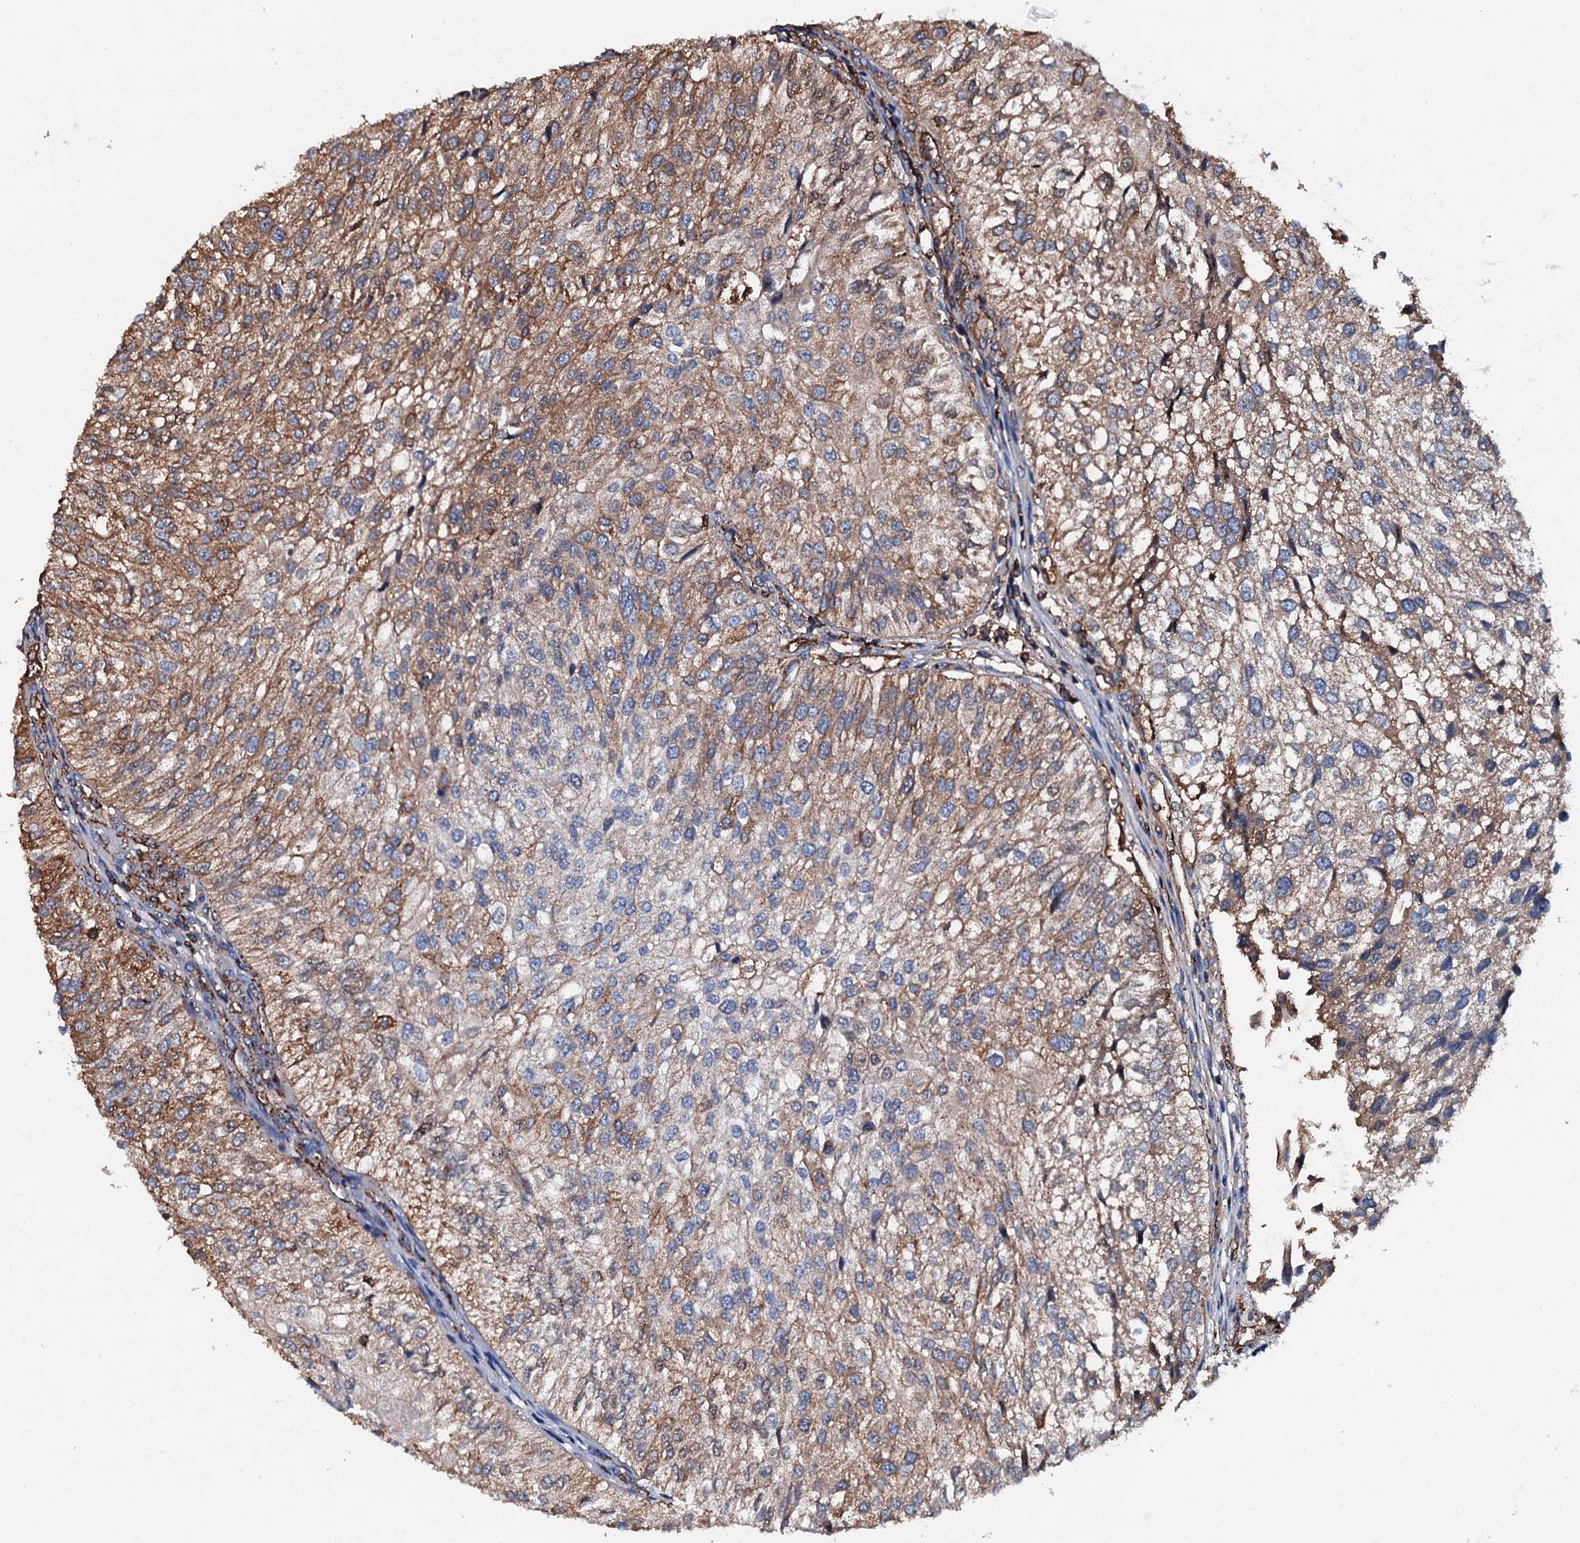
{"staining": {"intensity": "moderate", "quantity": ">75%", "location": "cytoplasmic/membranous"}, "tissue": "urothelial cancer", "cell_type": "Tumor cells", "image_type": "cancer", "snomed": [{"axis": "morphology", "description": "Urothelial carcinoma, Low grade"}, {"axis": "topography", "description": "Urinary bladder"}], "caption": "Urothelial cancer was stained to show a protein in brown. There is medium levels of moderate cytoplasmic/membranous positivity in about >75% of tumor cells.", "gene": "MS4A4E", "patient": {"sex": "female", "age": 89}}